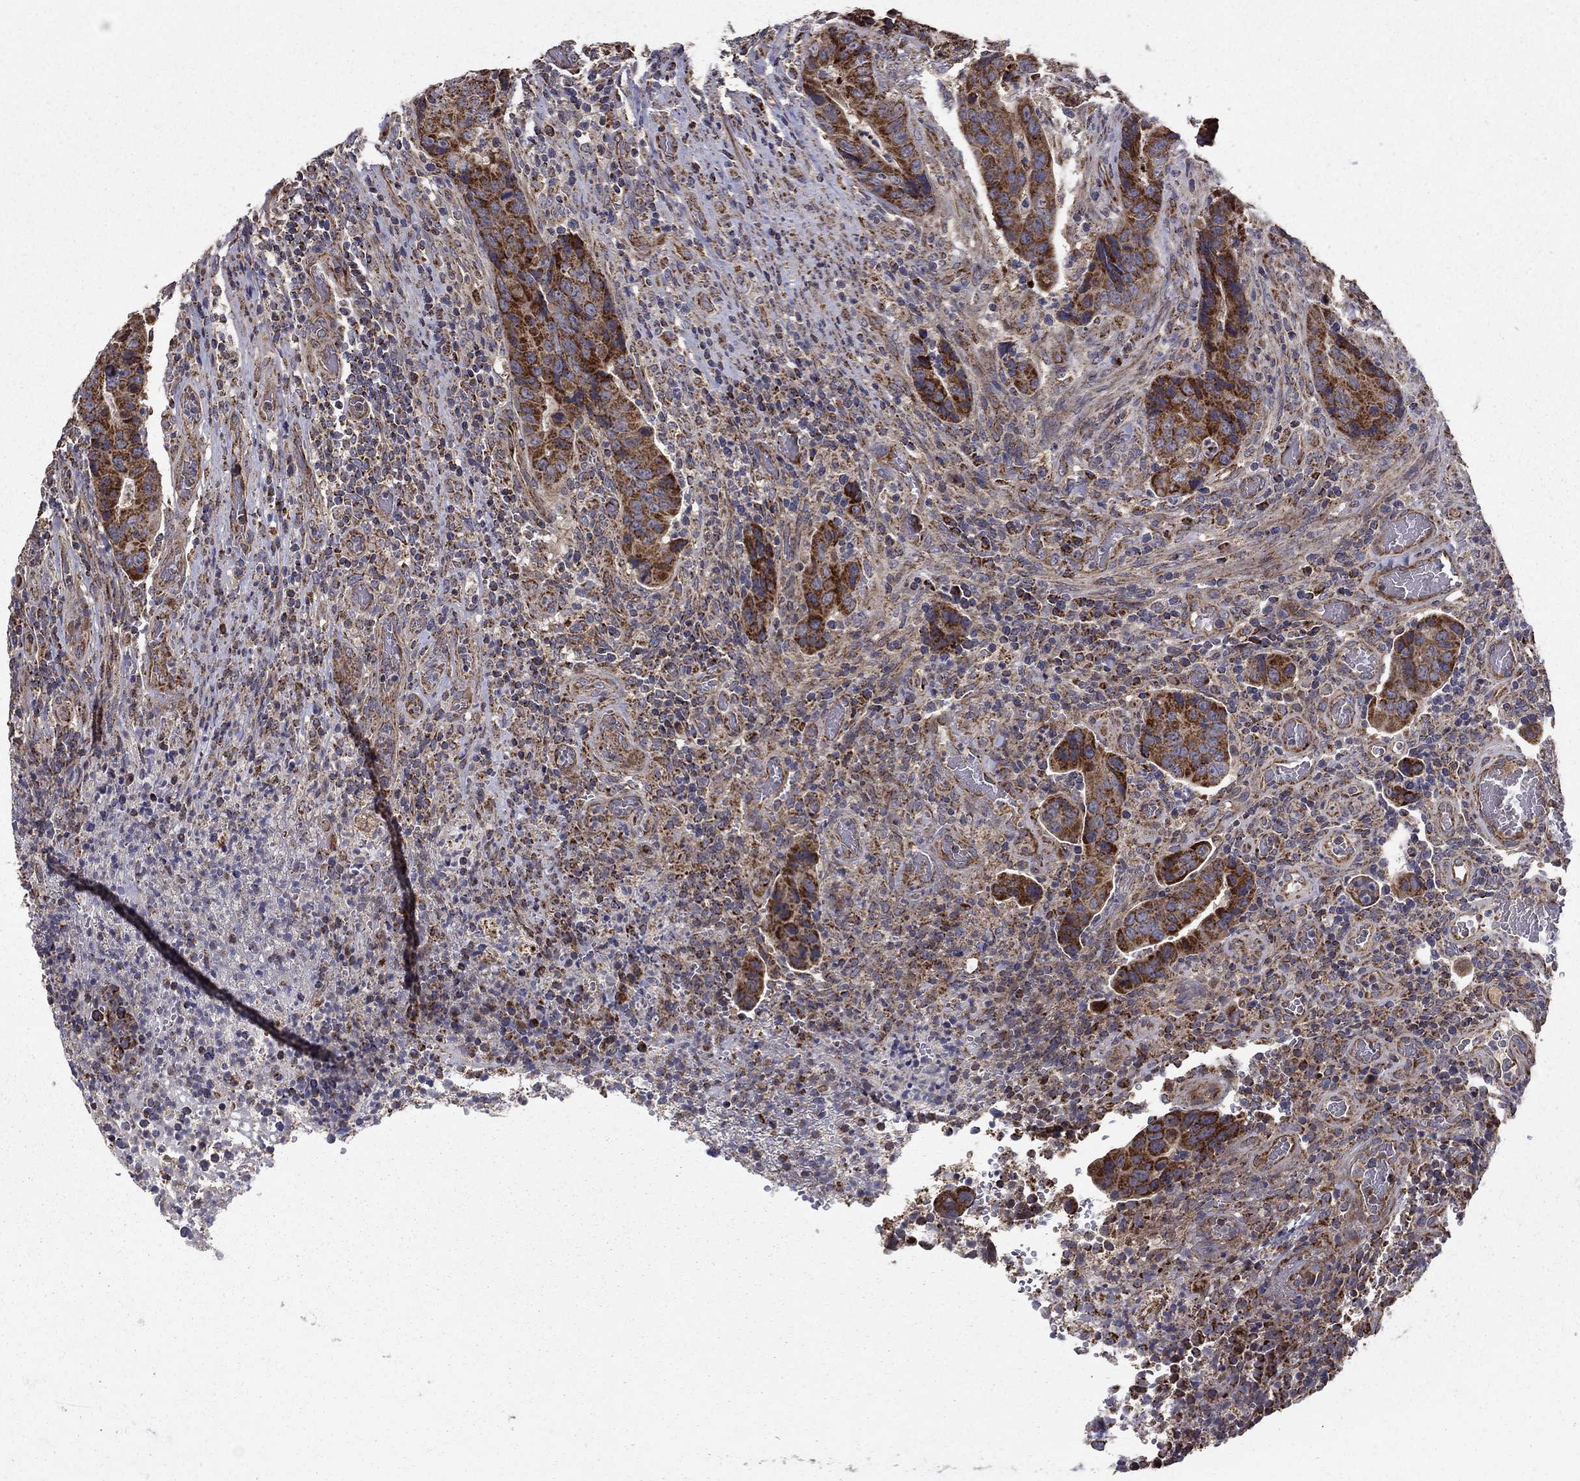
{"staining": {"intensity": "strong", "quantity": ">75%", "location": "cytoplasmic/membranous"}, "tissue": "colorectal cancer", "cell_type": "Tumor cells", "image_type": "cancer", "snomed": [{"axis": "morphology", "description": "Adenocarcinoma, NOS"}, {"axis": "topography", "description": "Colon"}], "caption": "Immunohistochemical staining of colorectal cancer (adenocarcinoma) demonstrates strong cytoplasmic/membranous protein positivity in about >75% of tumor cells.", "gene": "NDUFS8", "patient": {"sex": "female", "age": 56}}